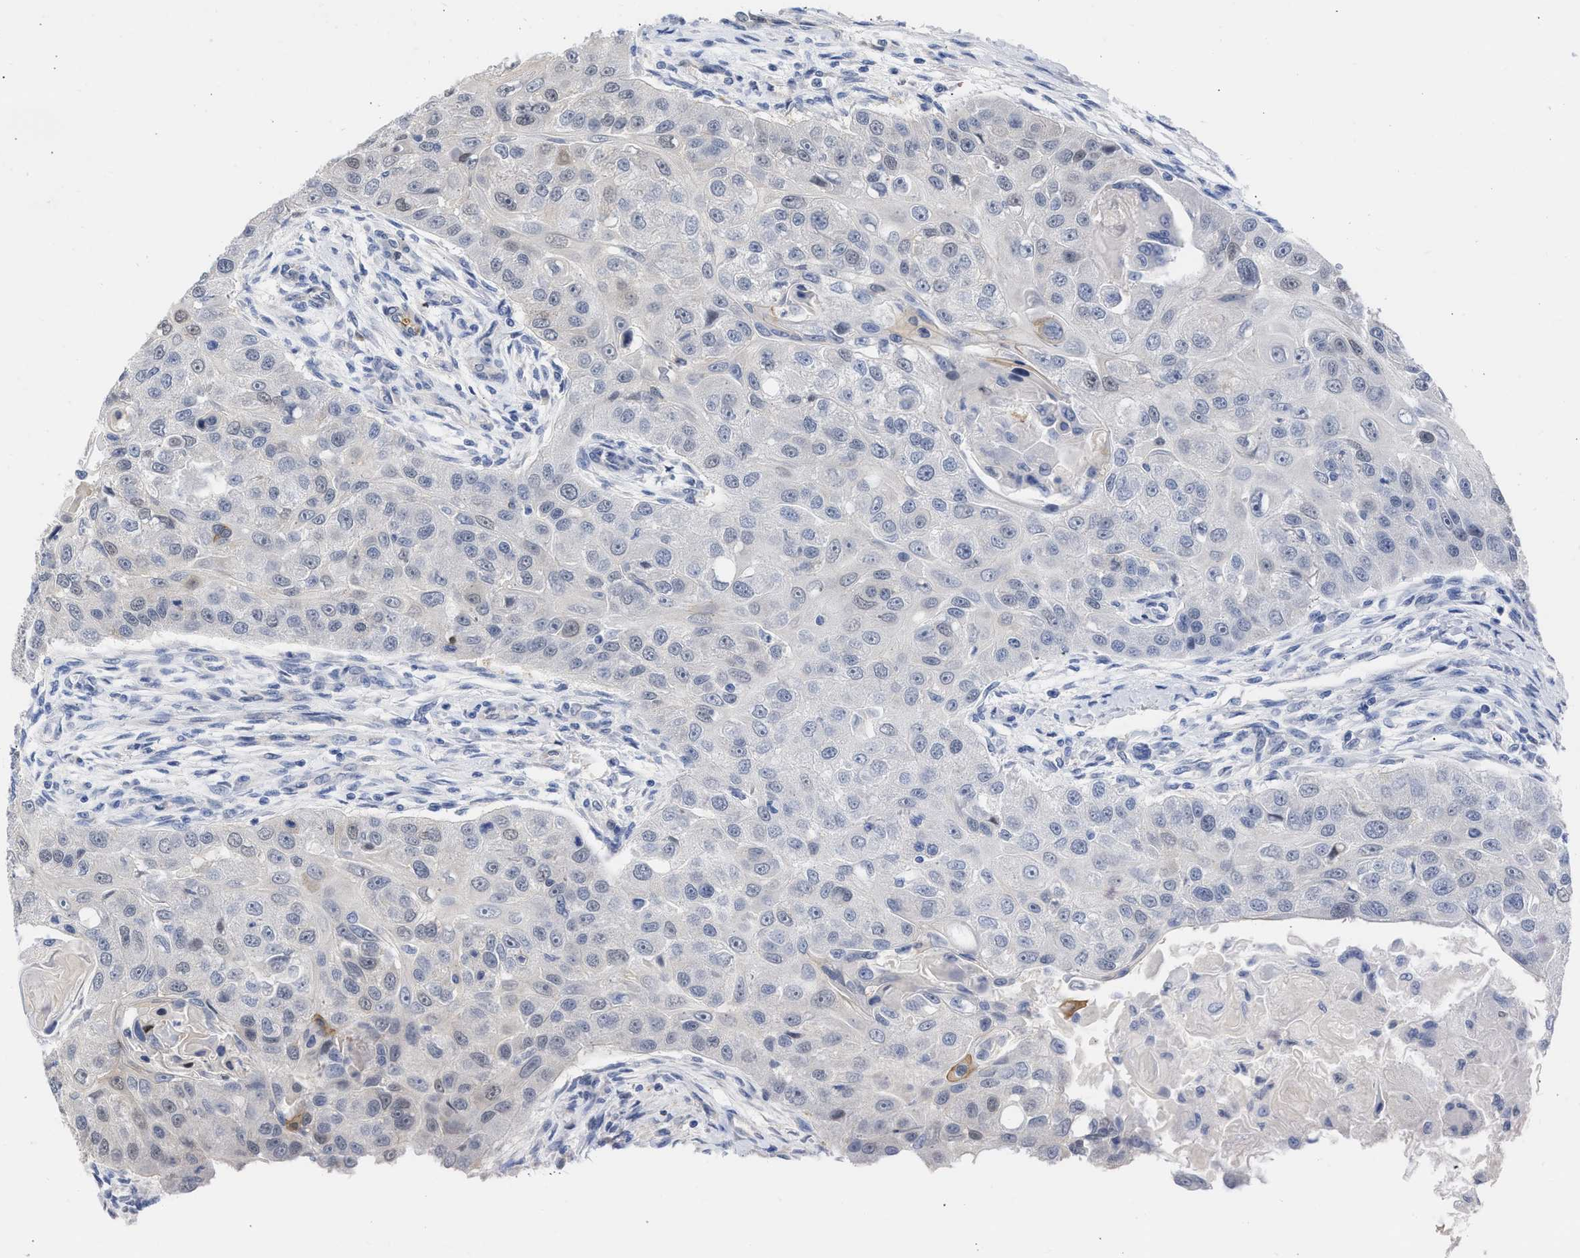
{"staining": {"intensity": "negative", "quantity": "none", "location": "none"}, "tissue": "head and neck cancer", "cell_type": "Tumor cells", "image_type": "cancer", "snomed": [{"axis": "morphology", "description": "Normal tissue, NOS"}, {"axis": "morphology", "description": "Squamous cell carcinoma, NOS"}, {"axis": "topography", "description": "Skeletal muscle"}, {"axis": "topography", "description": "Head-Neck"}], "caption": "Tumor cells are negative for brown protein staining in squamous cell carcinoma (head and neck).", "gene": "THRA", "patient": {"sex": "male", "age": 51}}